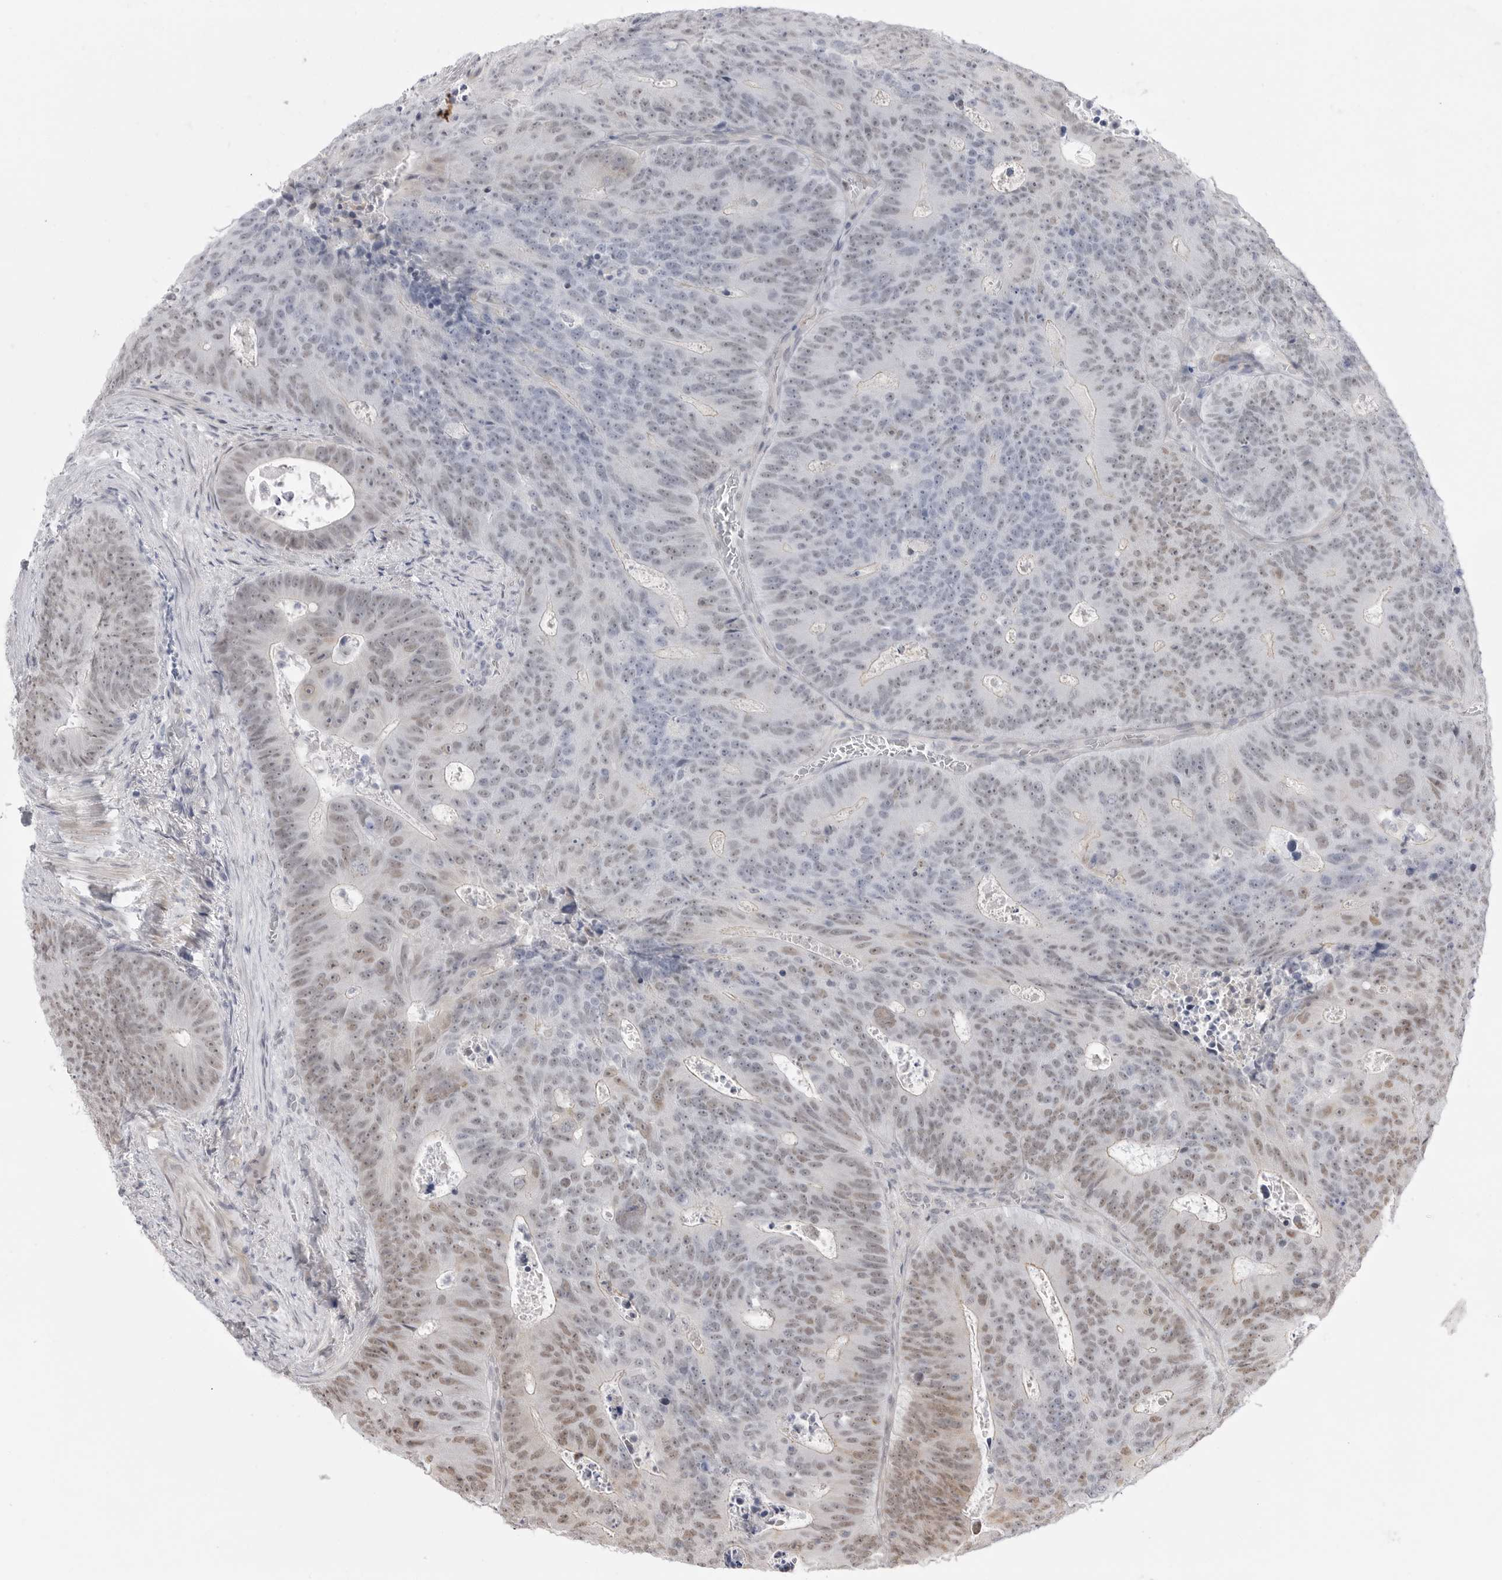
{"staining": {"intensity": "weak", "quantity": "25%-75%", "location": "nuclear"}, "tissue": "colorectal cancer", "cell_type": "Tumor cells", "image_type": "cancer", "snomed": [{"axis": "morphology", "description": "Adenocarcinoma, NOS"}, {"axis": "topography", "description": "Colon"}], "caption": "A low amount of weak nuclear expression is appreciated in about 25%-75% of tumor cells in colorectal adenocarcinoma tissue. (brown staining indicates protein expression, while blue staining denotes nuclei).", "gene": "GGT6", "patient": {"sex": "male", "age": 87}}